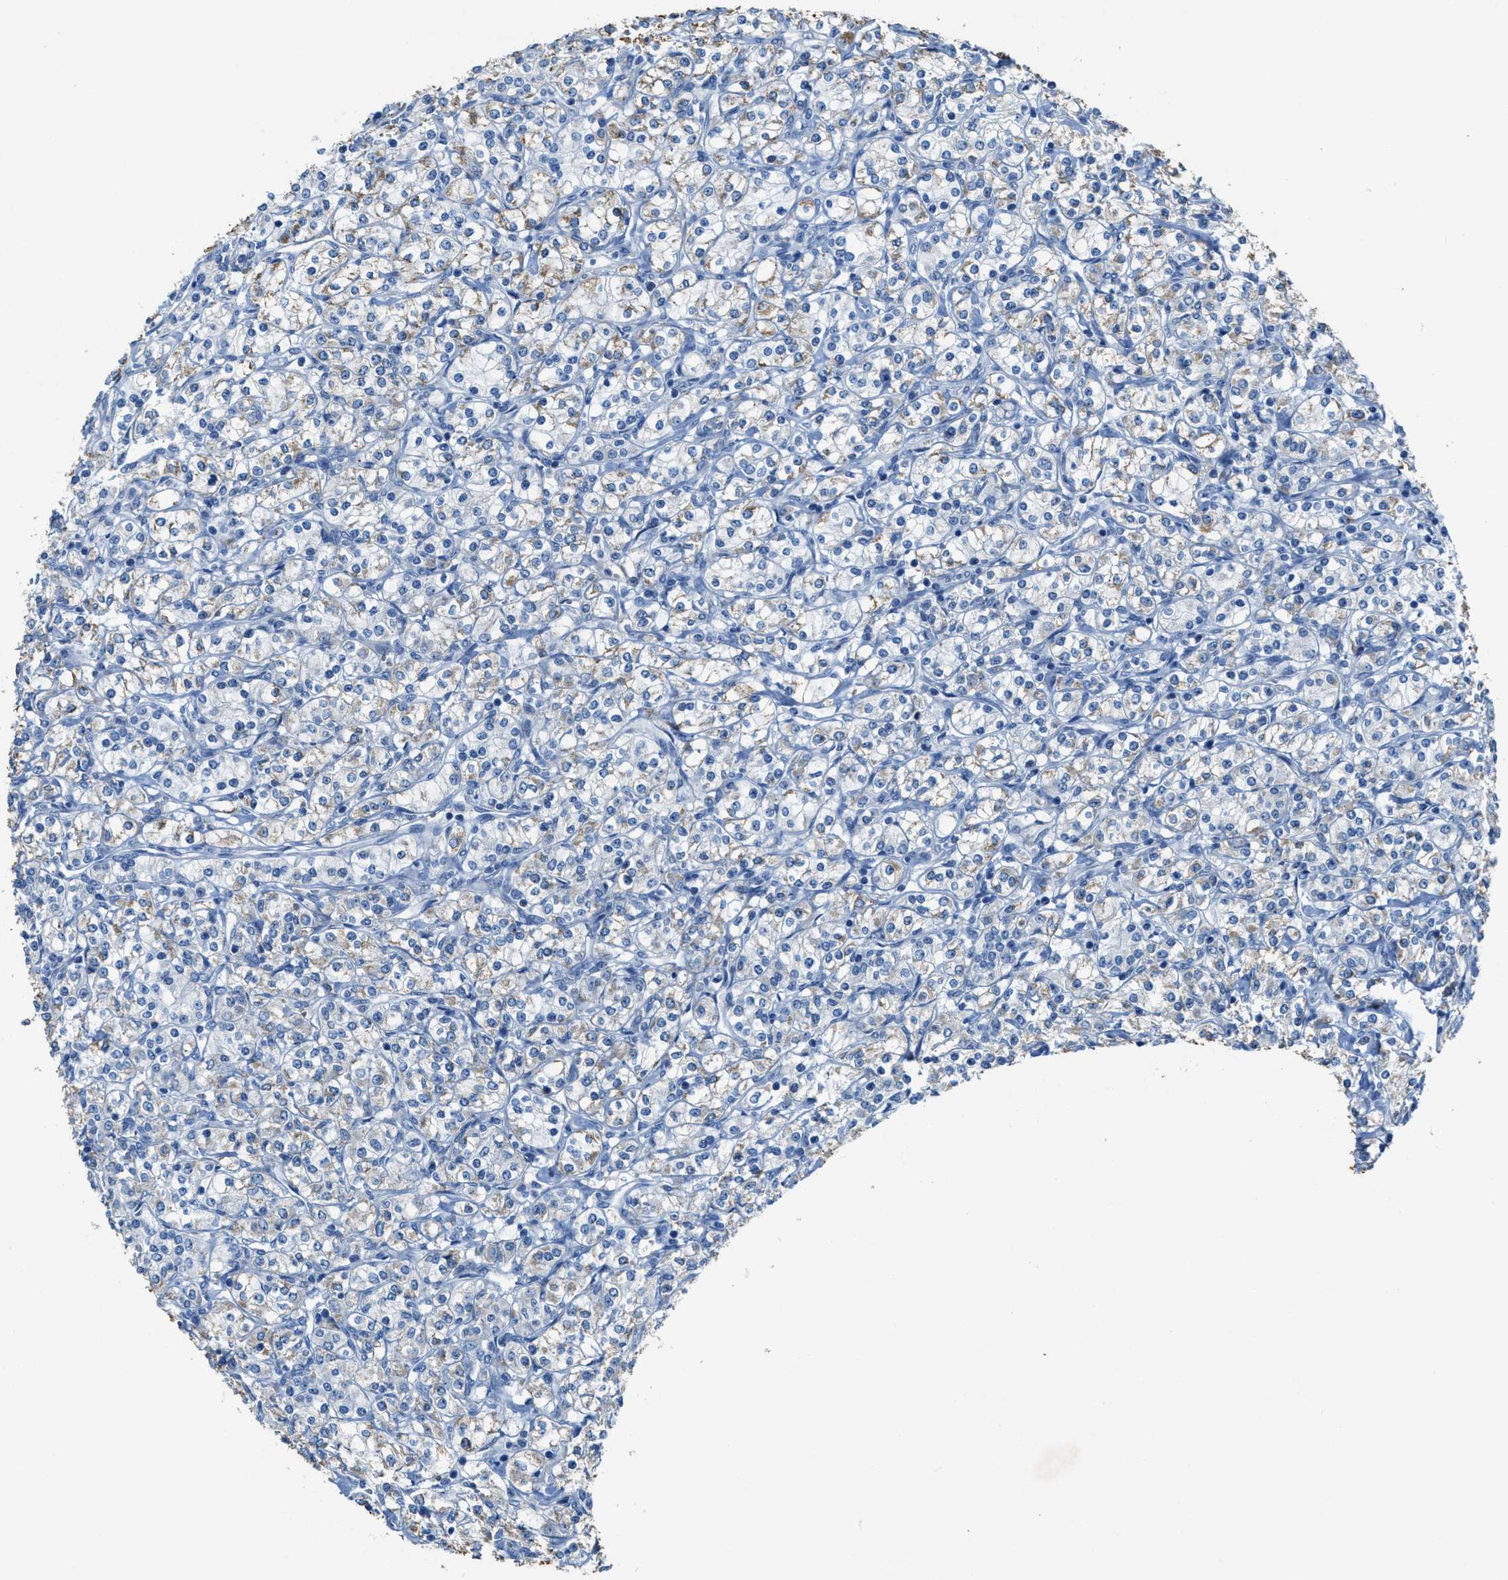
{"staining": {"intensity": "negative", "quantity": "none", "location": "none"}, "tissue": "renal cancer", "cell_type": "Tumor cells", "image_type": "cancer", "snomed": [{"axis": "morphology", "description": "Adenocarcinoma, NOS"}, {"axis": "topography", "description": "Kidney"}], "caption": "A photomicrograph of renal cancer (adenocarcinoma) stained for a protein reveals no brown staining in tumor cells. (Stains: DAB (3,3'-diaminobenzidine) IHC with hematoxylin counter stain, Microscopy: brightfield microscopy at high magnification).", "gene": "CDON", "patient": {"sex": "male", "age": 77}}